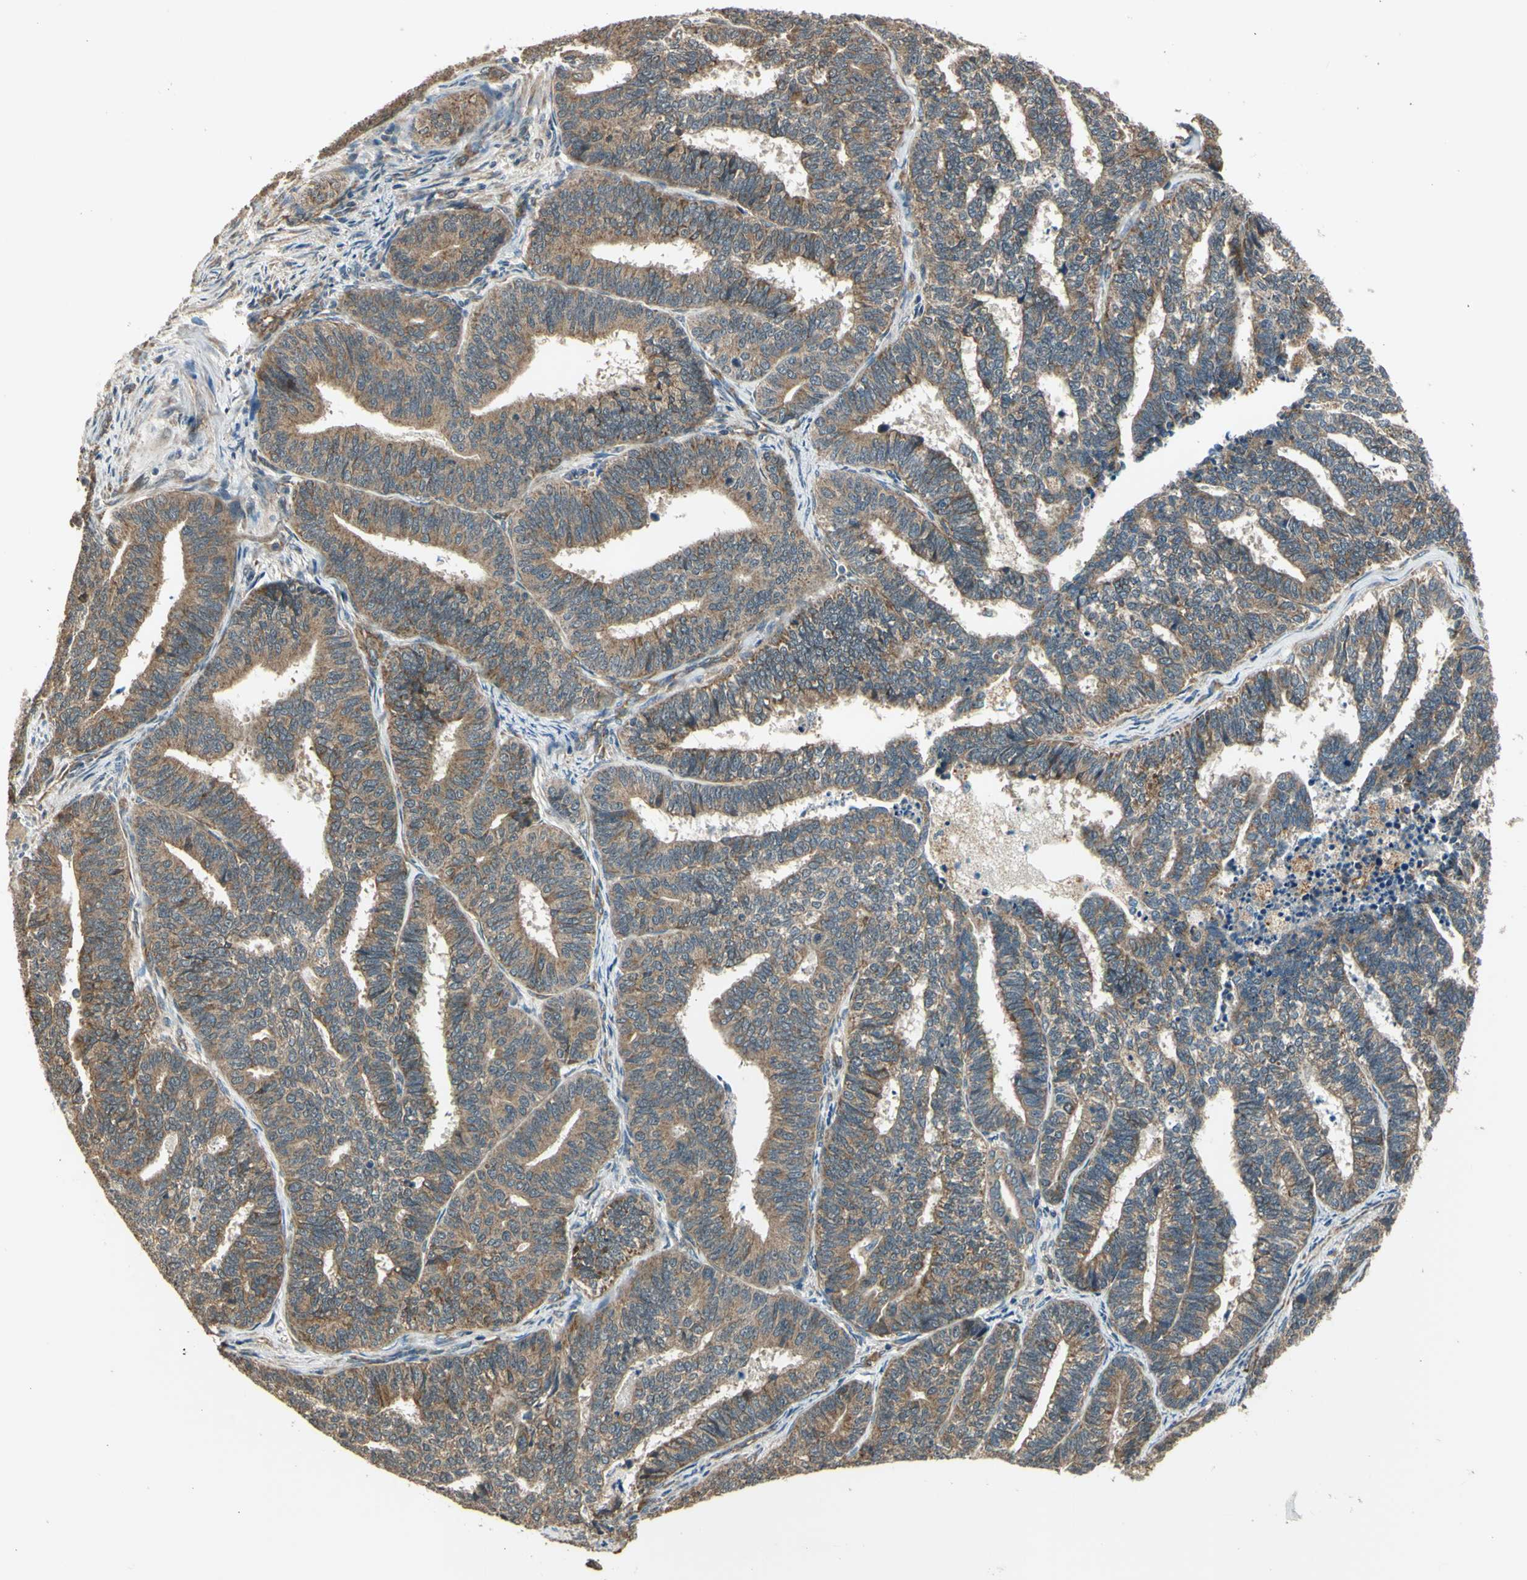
{"staining": {"intensity": "moderate", "quantity": ">75%", "location": "cytoplasmic/membranous"}, "tissue": "endometrial cancer", "cell_type": "Tumor cells", "image_type": "cancer", "snomed": [{"axis": "morphology", "description": "Adenocarcinoma, NOS"}, {"axis": "topography", "description": "Endometrium"}], "caption": "Tumor cells display moderate cytoplasmic/membranous positivity in approximately >75% of cells in adenocarcinoma (endometrial).", "gene": "EFNB2", "patient": {"sex": "female", "age": 70}}